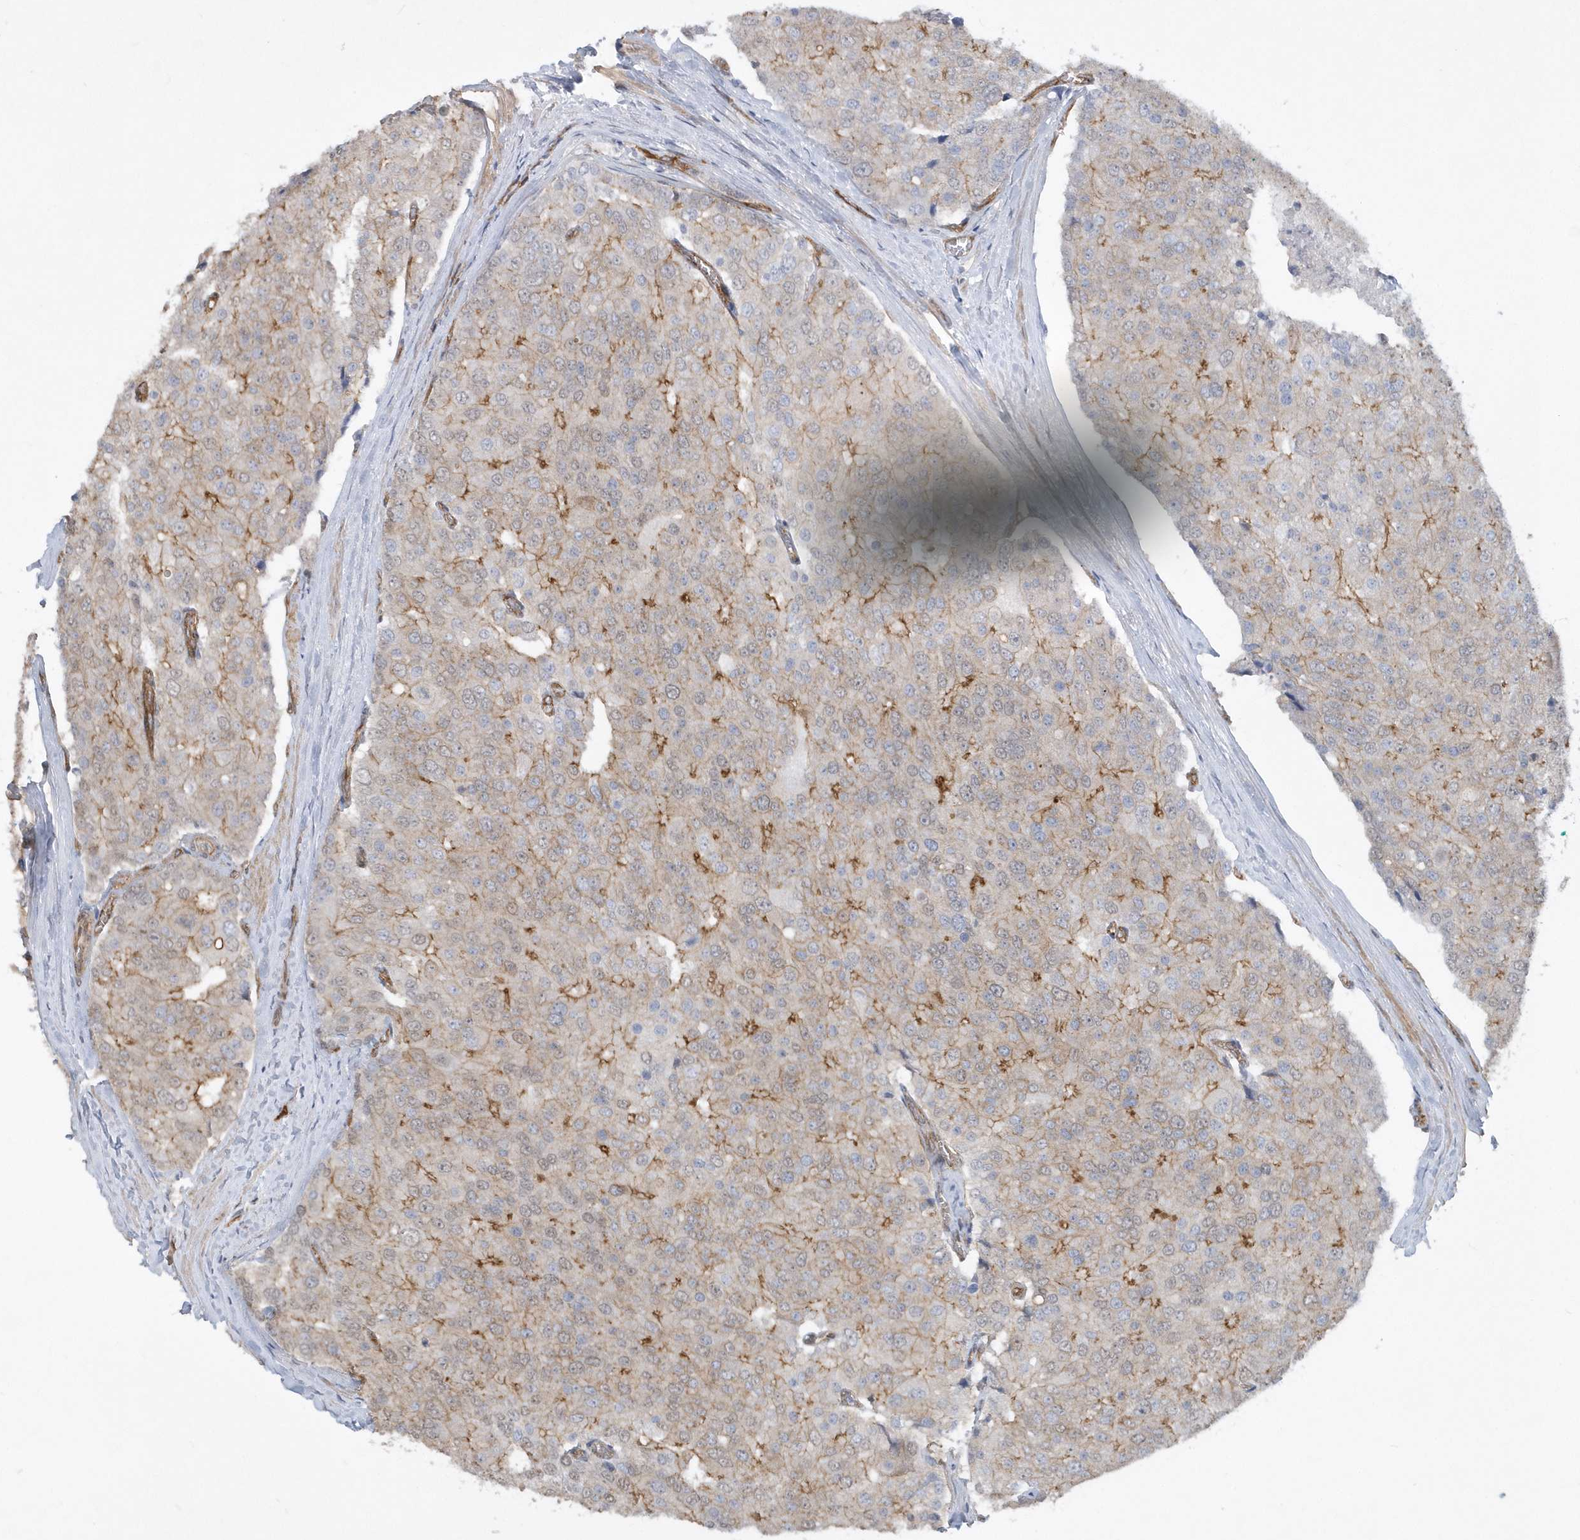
{"staining": {"intensity": "moderate", "quantity": "<25%", "location": "cytoplasmic/membranous"}, "tissue": "prostate cancer", "cell_type": "Tumor cells", "image_type": "cancer", "snomed": [{"axis": "morphology", "description": "Adenocarcinoma, High grade"}, {"axis": "topography", "description": "Prostate"}], "caption": "A high-resolution photomicrograph shows immunohistochemistry (IHC) staining of prostate cancer (high-grade adenocarcinoma), which reveals moderate cytoplasmic/membranous positivity in approximately <25% of tumor cells.", "gene": "RAI14", "patient": {"sex": "male", "age": 50}}